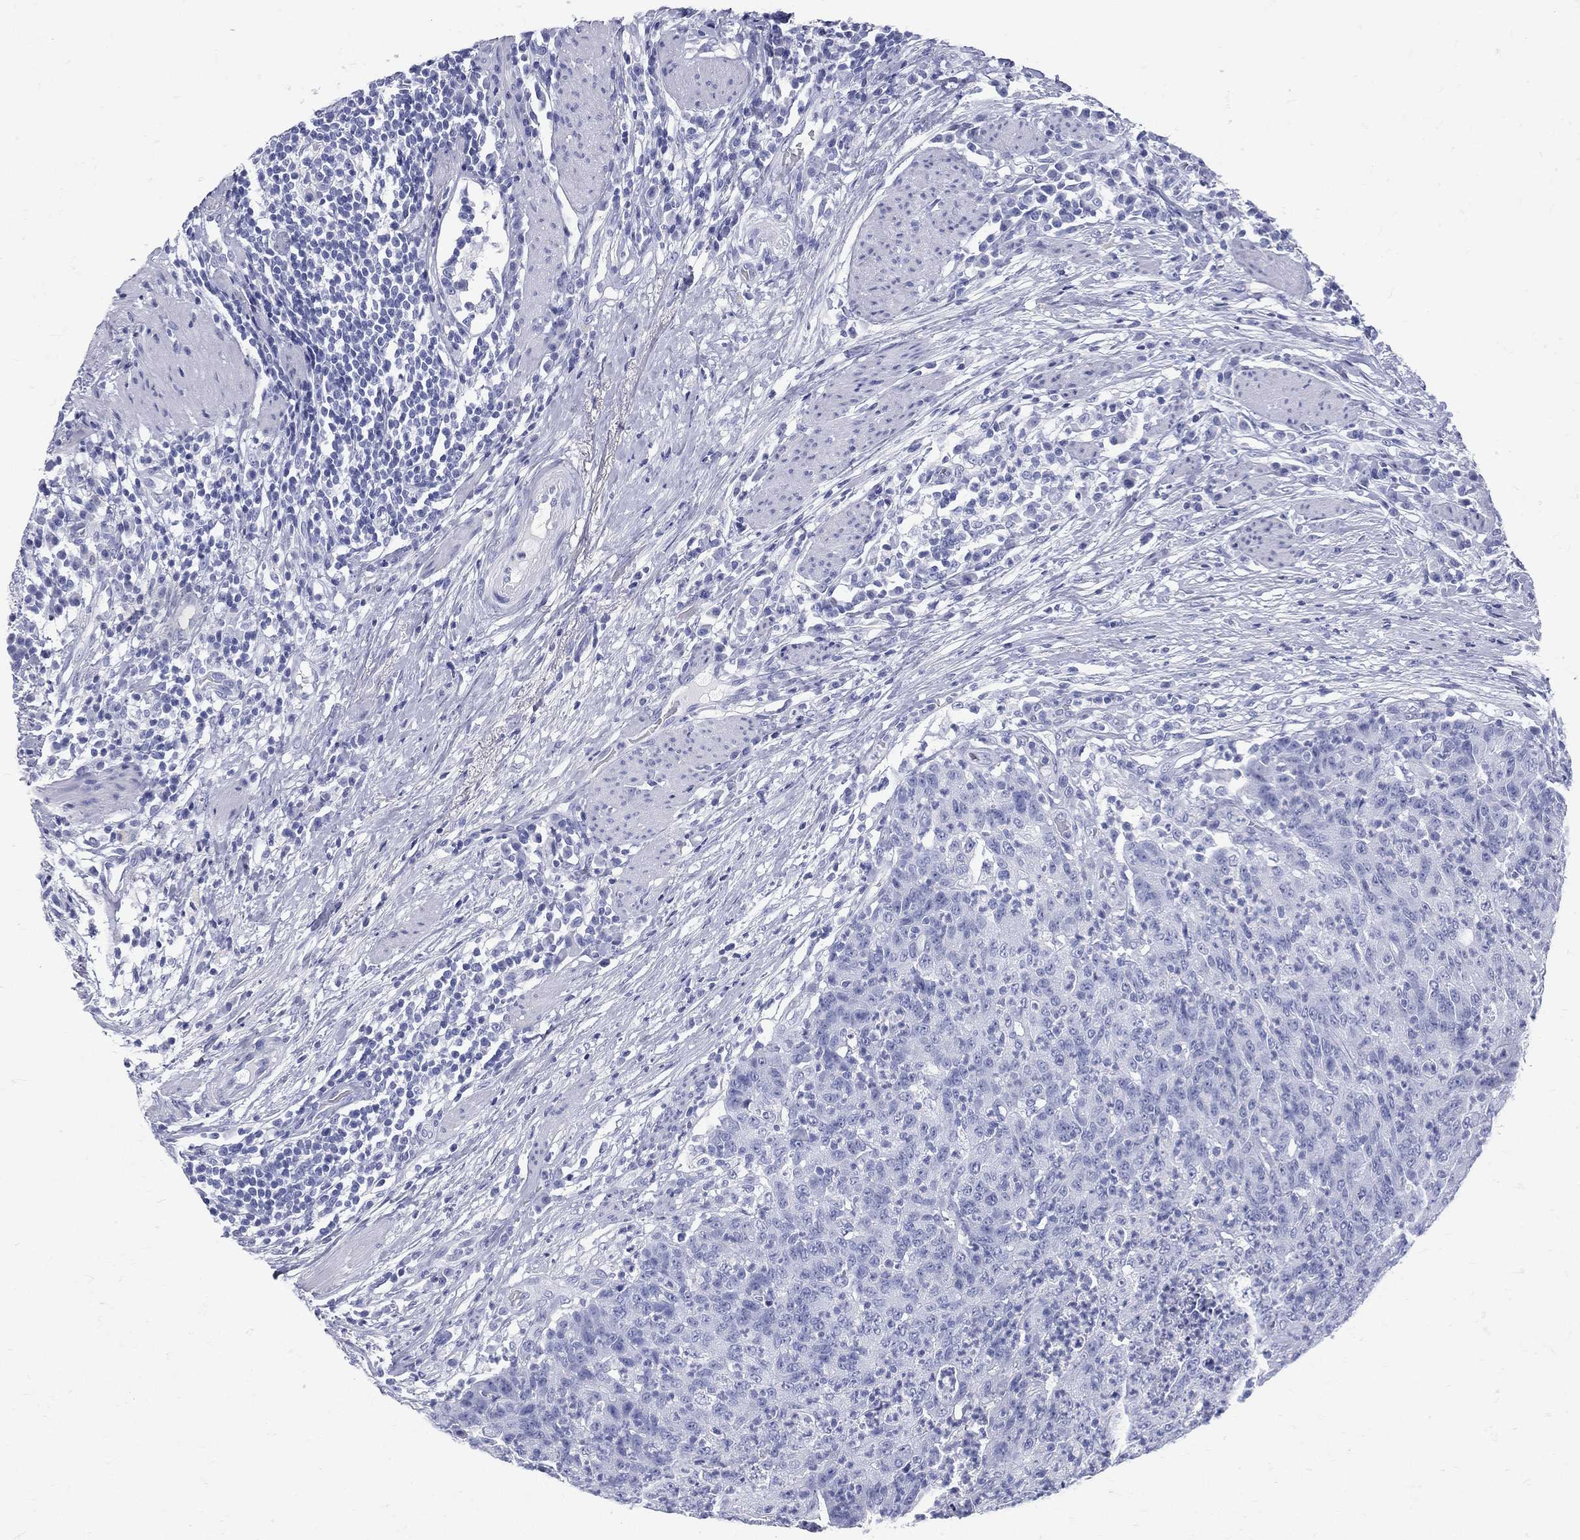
{"staining": {"intensity": "negative", "quantity": "none", "location": "none"}, "tissue": "colorectal cancer", "cell_type": "Tumor cells", "image_type": "cancer", "snomed": [{"axis": "morphology", "description": "Adenocarcinoma, NOS"}, {"axis": "topography", "description": "Colon"}], "caption": "DAB immunohistochemical staining of human colorectal adenocarcinoma demonstrates no significant expression in tumor cells.", "gene": "ETNPPL", "patient": {"sex": "male", "age": 70}}